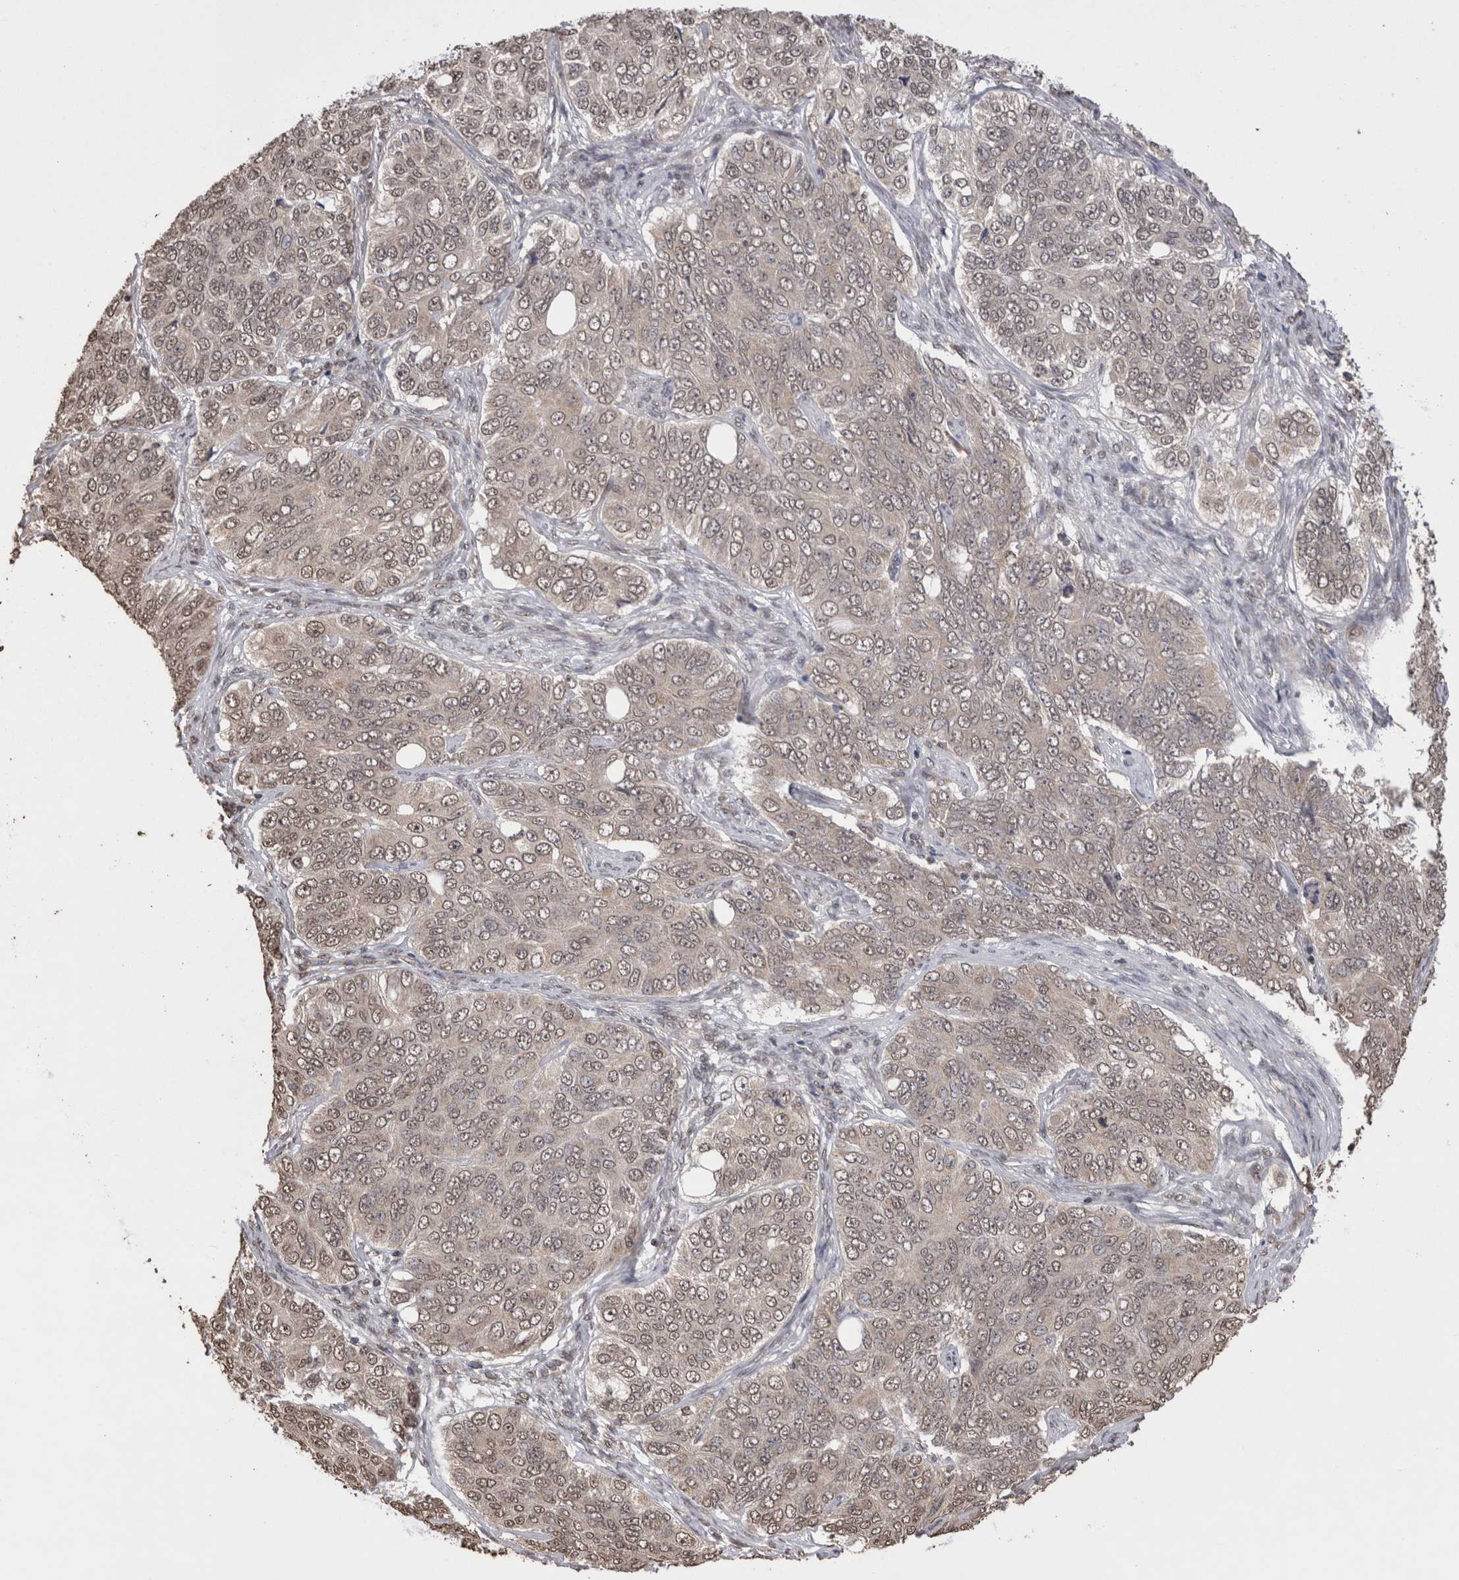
{"staining": {"intensity": "weak", "quantity": ">75%", "location": "nuclear"}, "tissue": "ovarian cancer", "cell_type": "Tumor cells", "image_type": "cancer", "snomed": [{"axis": "morphology", "description": "Carcinoma, endometroid"}, {"axis": "topography", "description": "Ovary"}], "caption": "The micrograph reveals a brown stain indicating the presence of a protein in the nuclear of tumor cells in ovarian endometroid carcinoma.", "gene": "GRK5", "patient": {"sex": "female", "age": 51}}